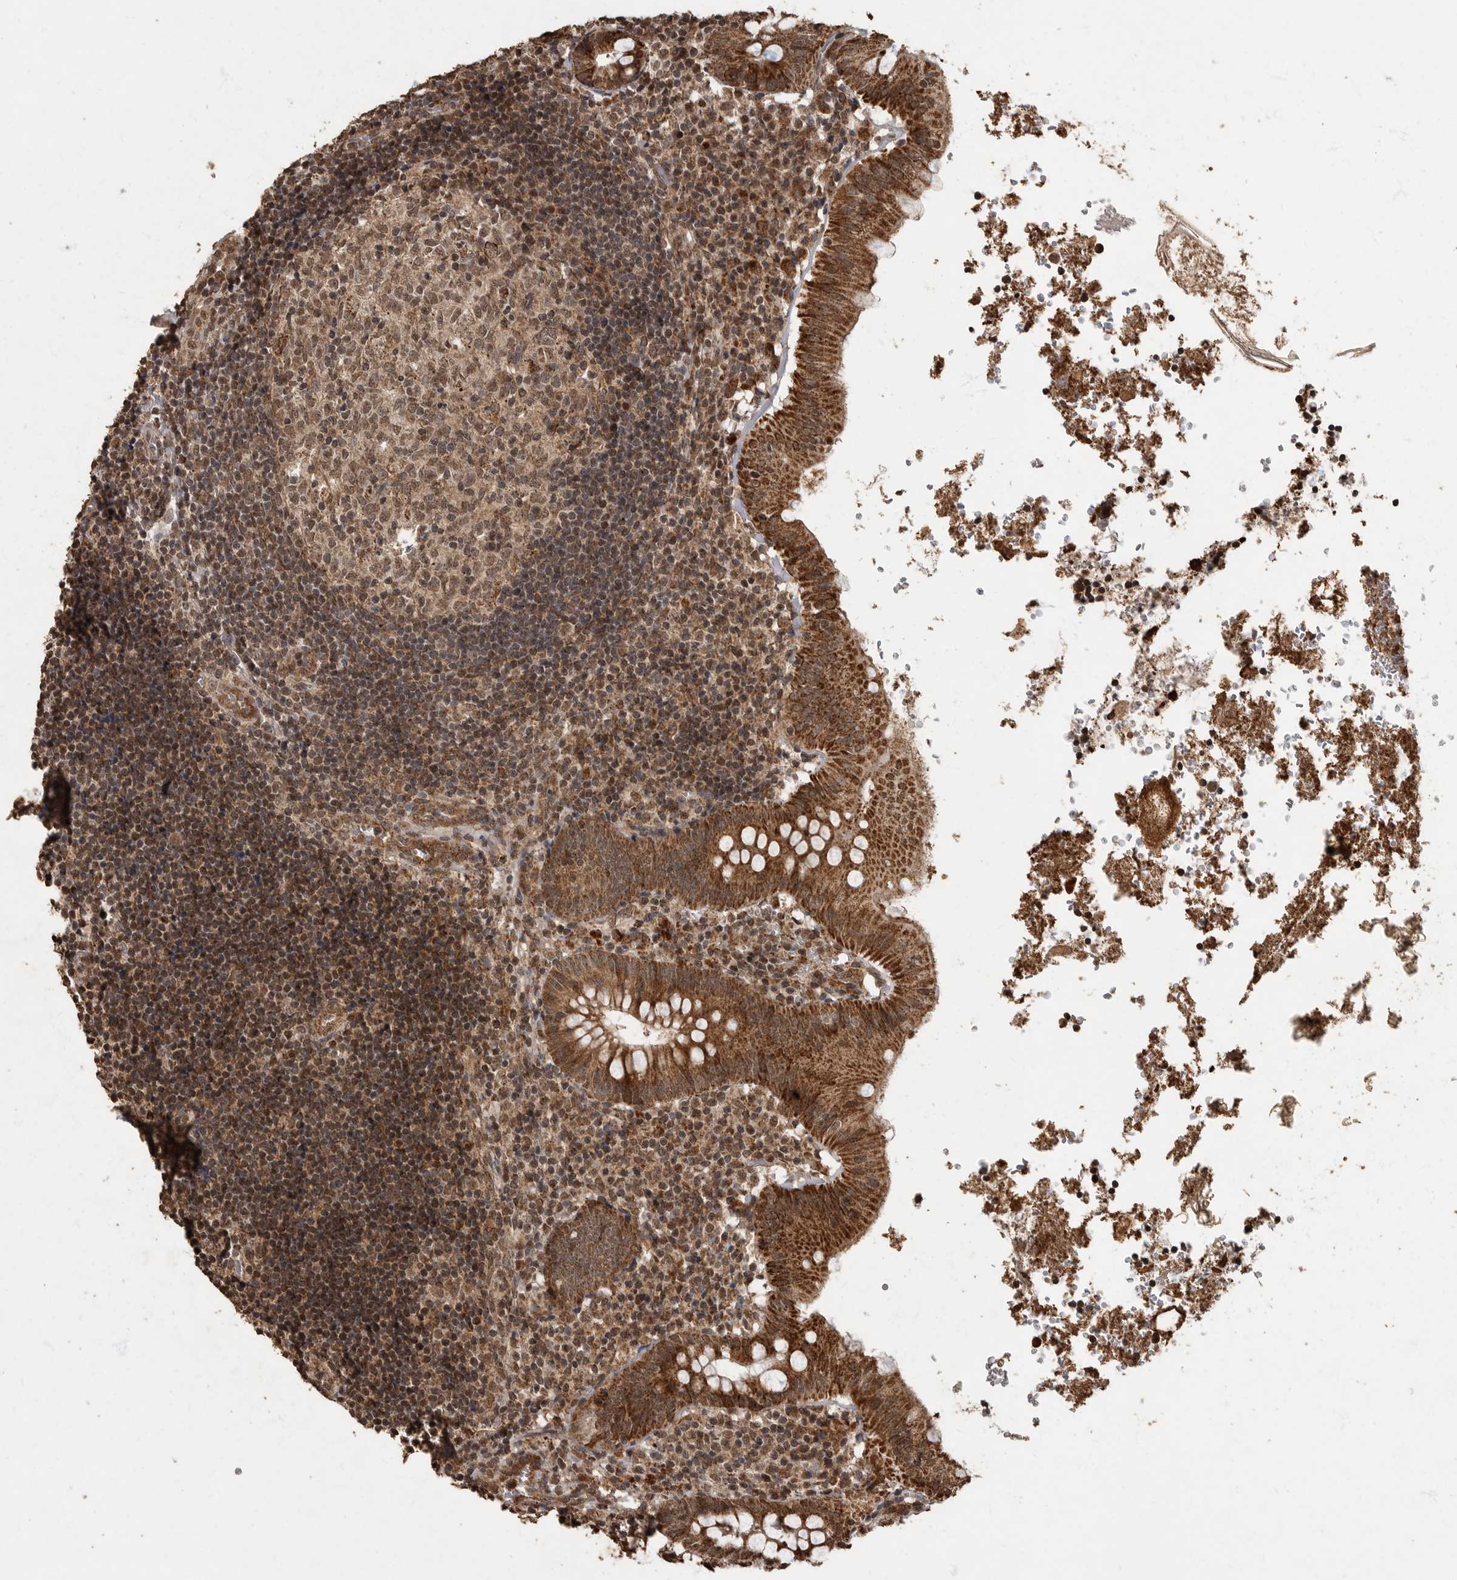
{"staining": {"intensity": "strong", "quantity": ">75%", "location": "cytoplasmic/membranous"}, "tissue": "appendix", "cell_type": "Glandular cells", "image_type": "normal", "snomed": [{"axis": "morphology", "description": "Normal tissue, NOS"}, {"axis": "topography", "description": "Appendix"}], "caption": "Protein staining reveals strong cytoplasmic/membranous positivity in approximately >75% of glandular cells in benign appendix.", "gene": "MAFG", "patient": {"sex": "male", "age": 8}}